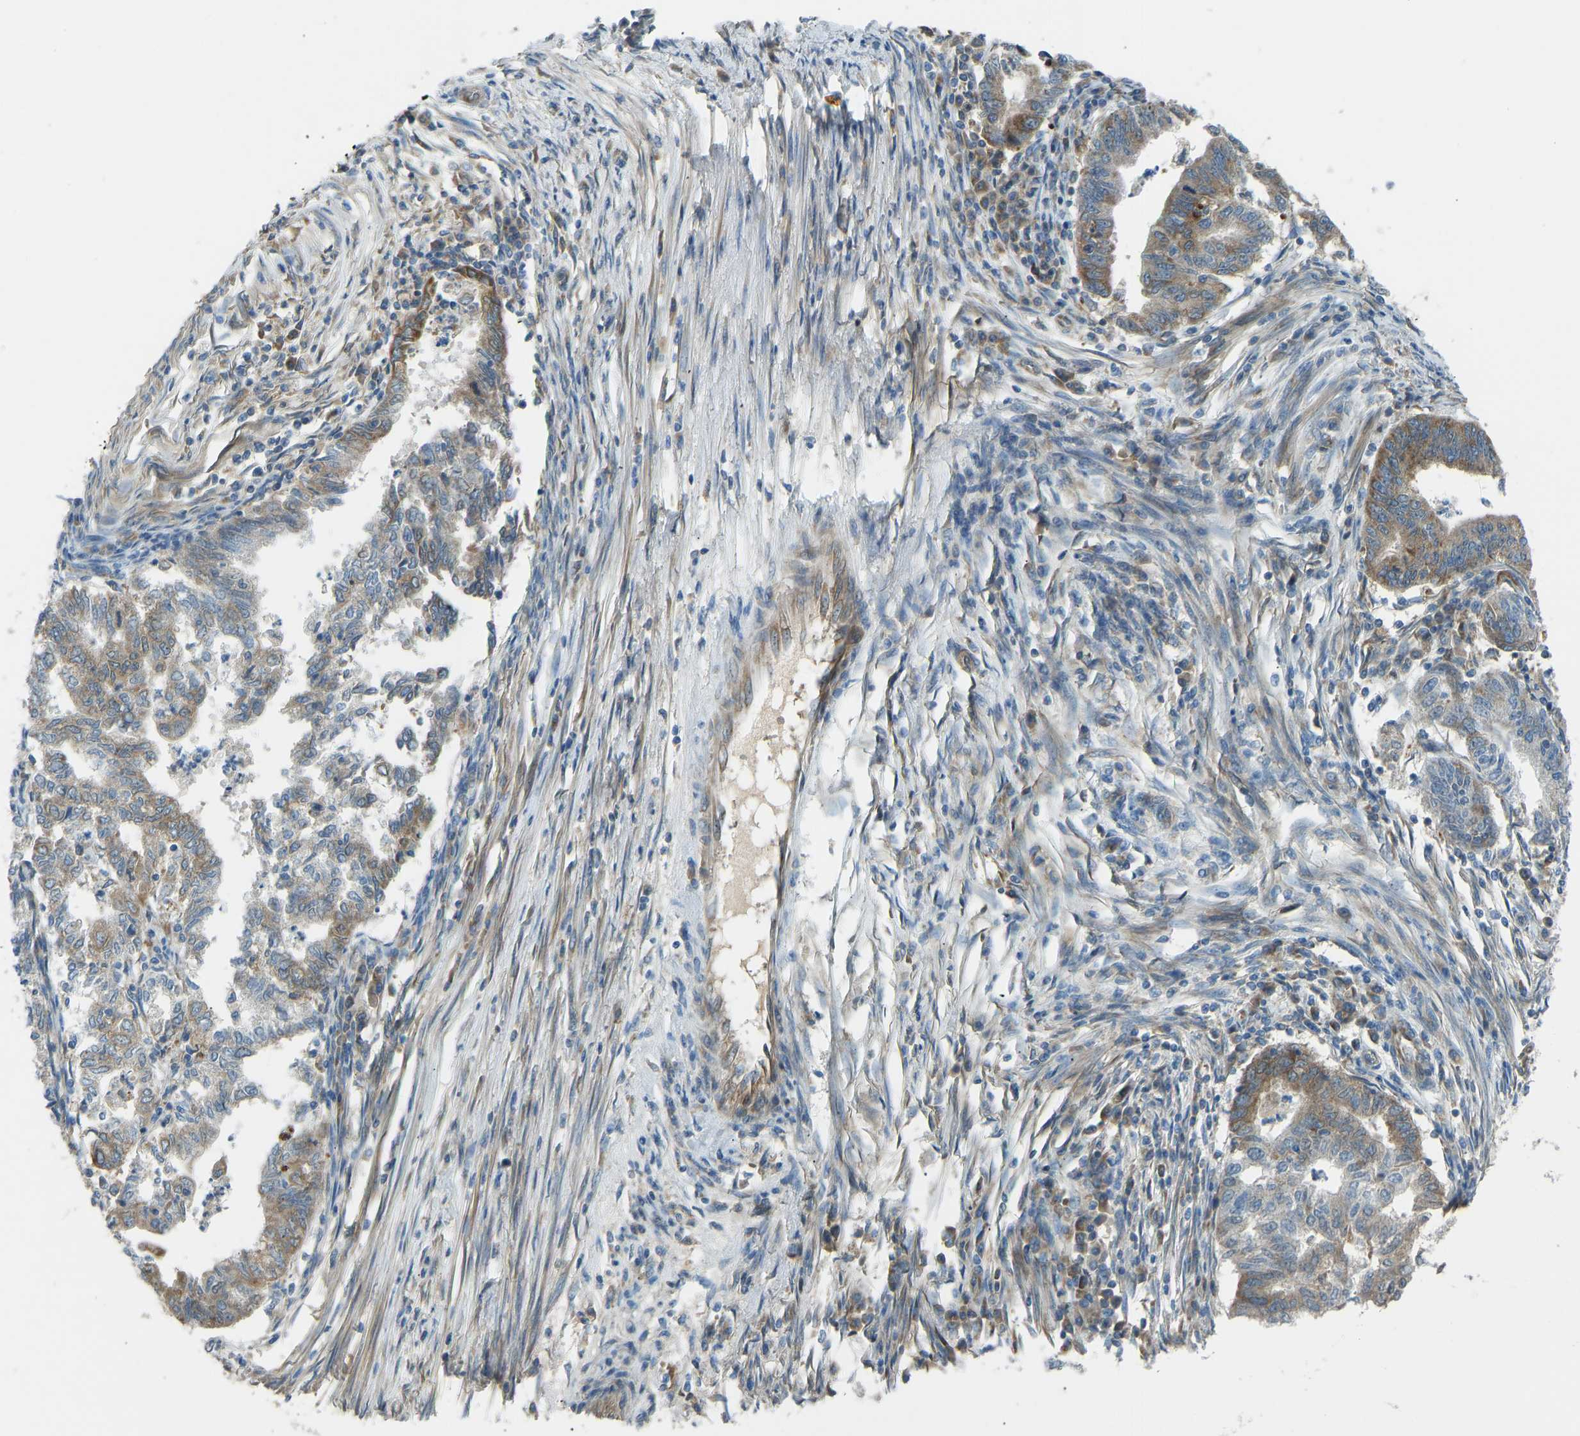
{"staining": {"intensity": "moderate", "quantity": ">75%", "location": "cytoplasmic/membranous"}, "tissue": "endometrial cancer", "cell_type": "Tumor cells", "image_type": "cancer", "snomed": [{"axis": "morphology", "description": "Polyp, NOS"}, {"axis": "morphology", "description": "Adenocarcinoma, NOS"}, {"axis": "morphology", "description": "Adenoma, NOS"}, {"axis": "topography", "description": "Endometrium"}], "caption": "Approximately >75% of tumor cells in adenocarcinoma (endometrial) demonstrate moderate cytoplasmic/membranous protein expression as visualized by brown immunohistochemical staining.", "gene": "STAU2", "patient": {"sex": "female", "age": 79}}